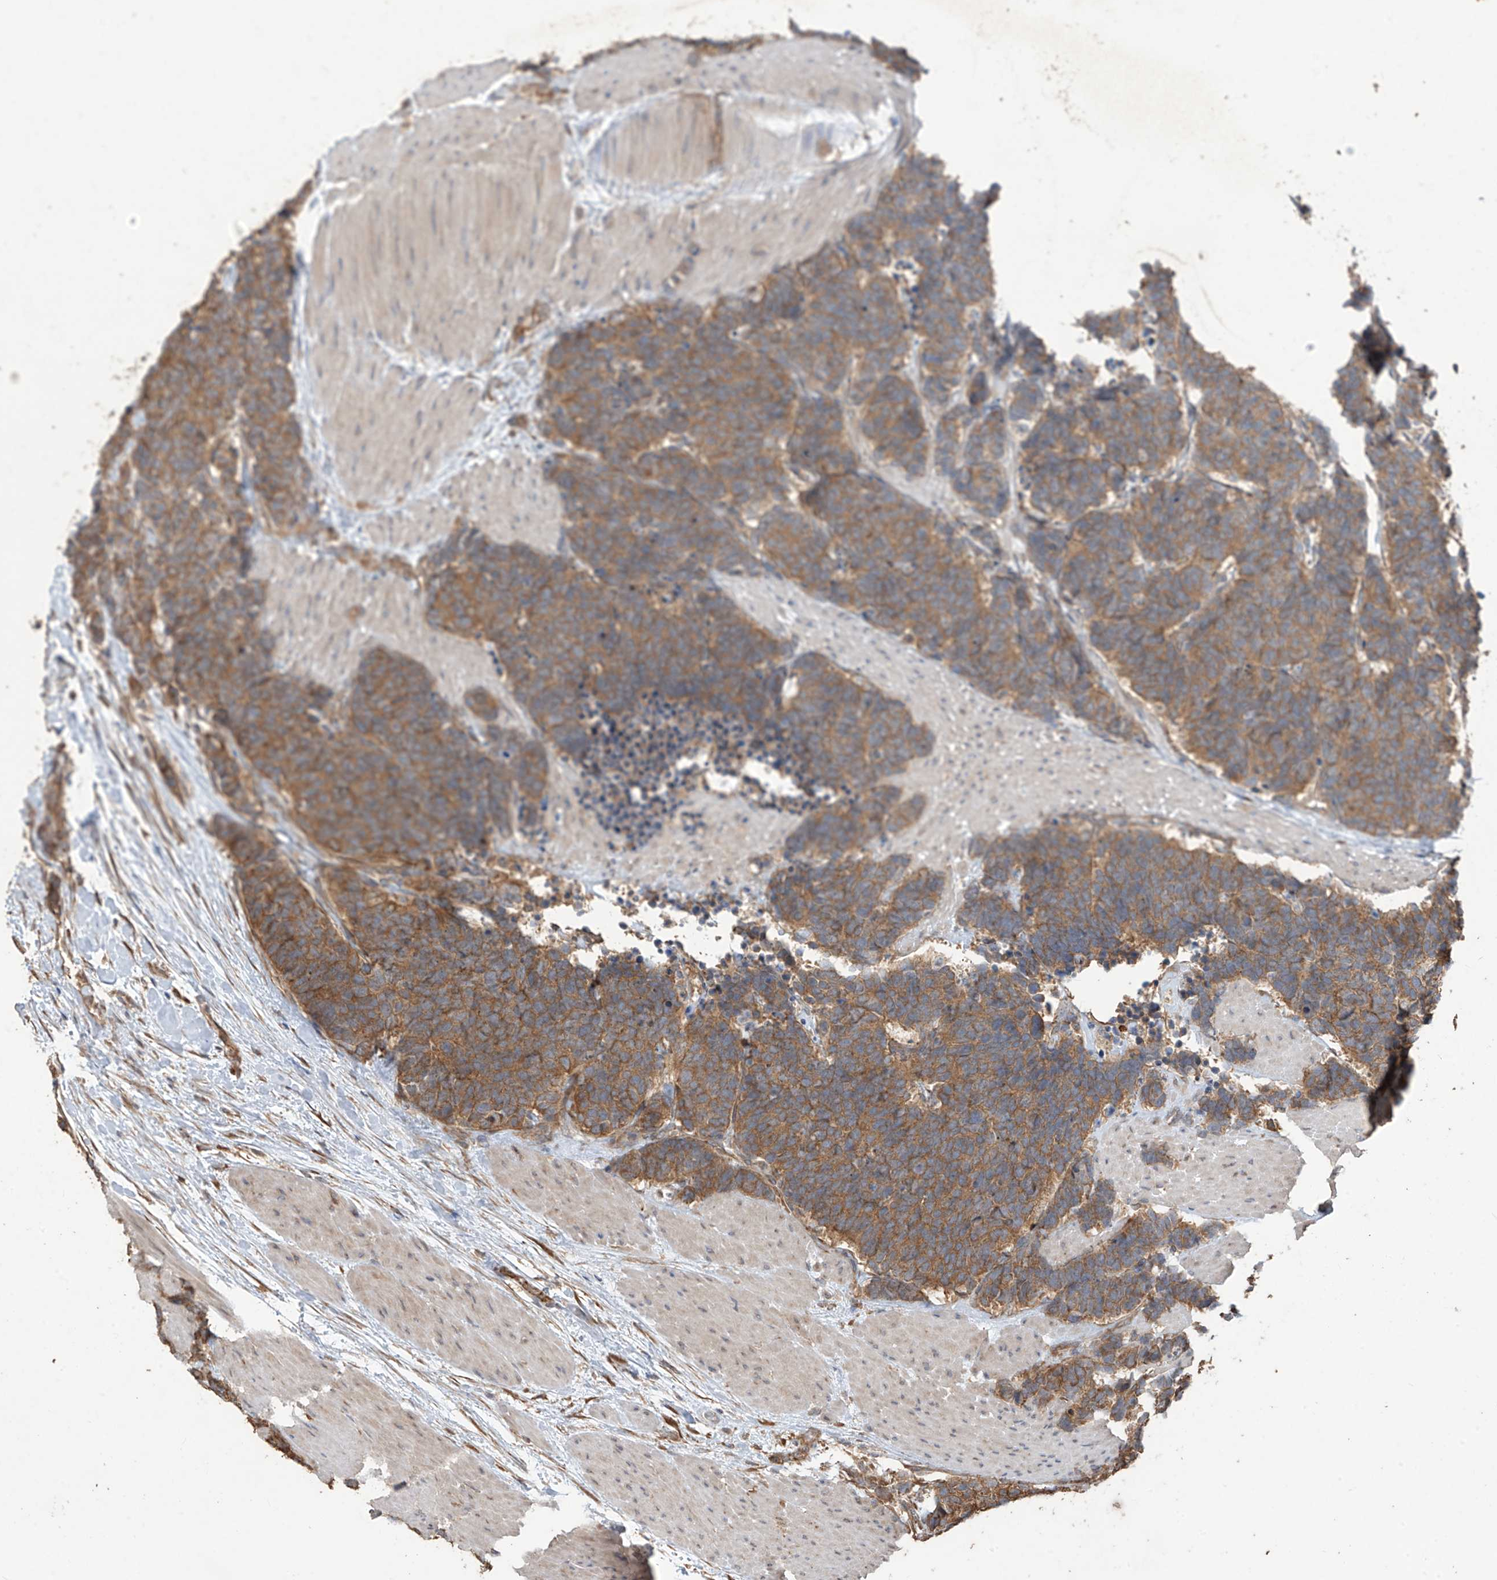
{"staining": {"intensity": "moderate", "quantity": ">75%", "location": "cytoplasmic/membranous"}, "tissue": "carcinoid", "cell_type": "Tumor cells", "image_type": "cancer", "snomed": [{"axis": "morphology", "description": "Carcinoma, NOS"}, {"axis": "morphology", "description": "Carcinoid, malignant, NOS"}, {"axis": "topography", "description": "Urinary bladder"}], "caption": "Immunohistochemistry (IHC) (DAB (3,3'-diaminobenzidine)) staining of malignant carcinoid demonstrates moderate cytoplasmic/membranous protein expression in about >75% of tumor cells.", "gene": "AGBL5", "patient": {"sex": "male", "age": 57}}